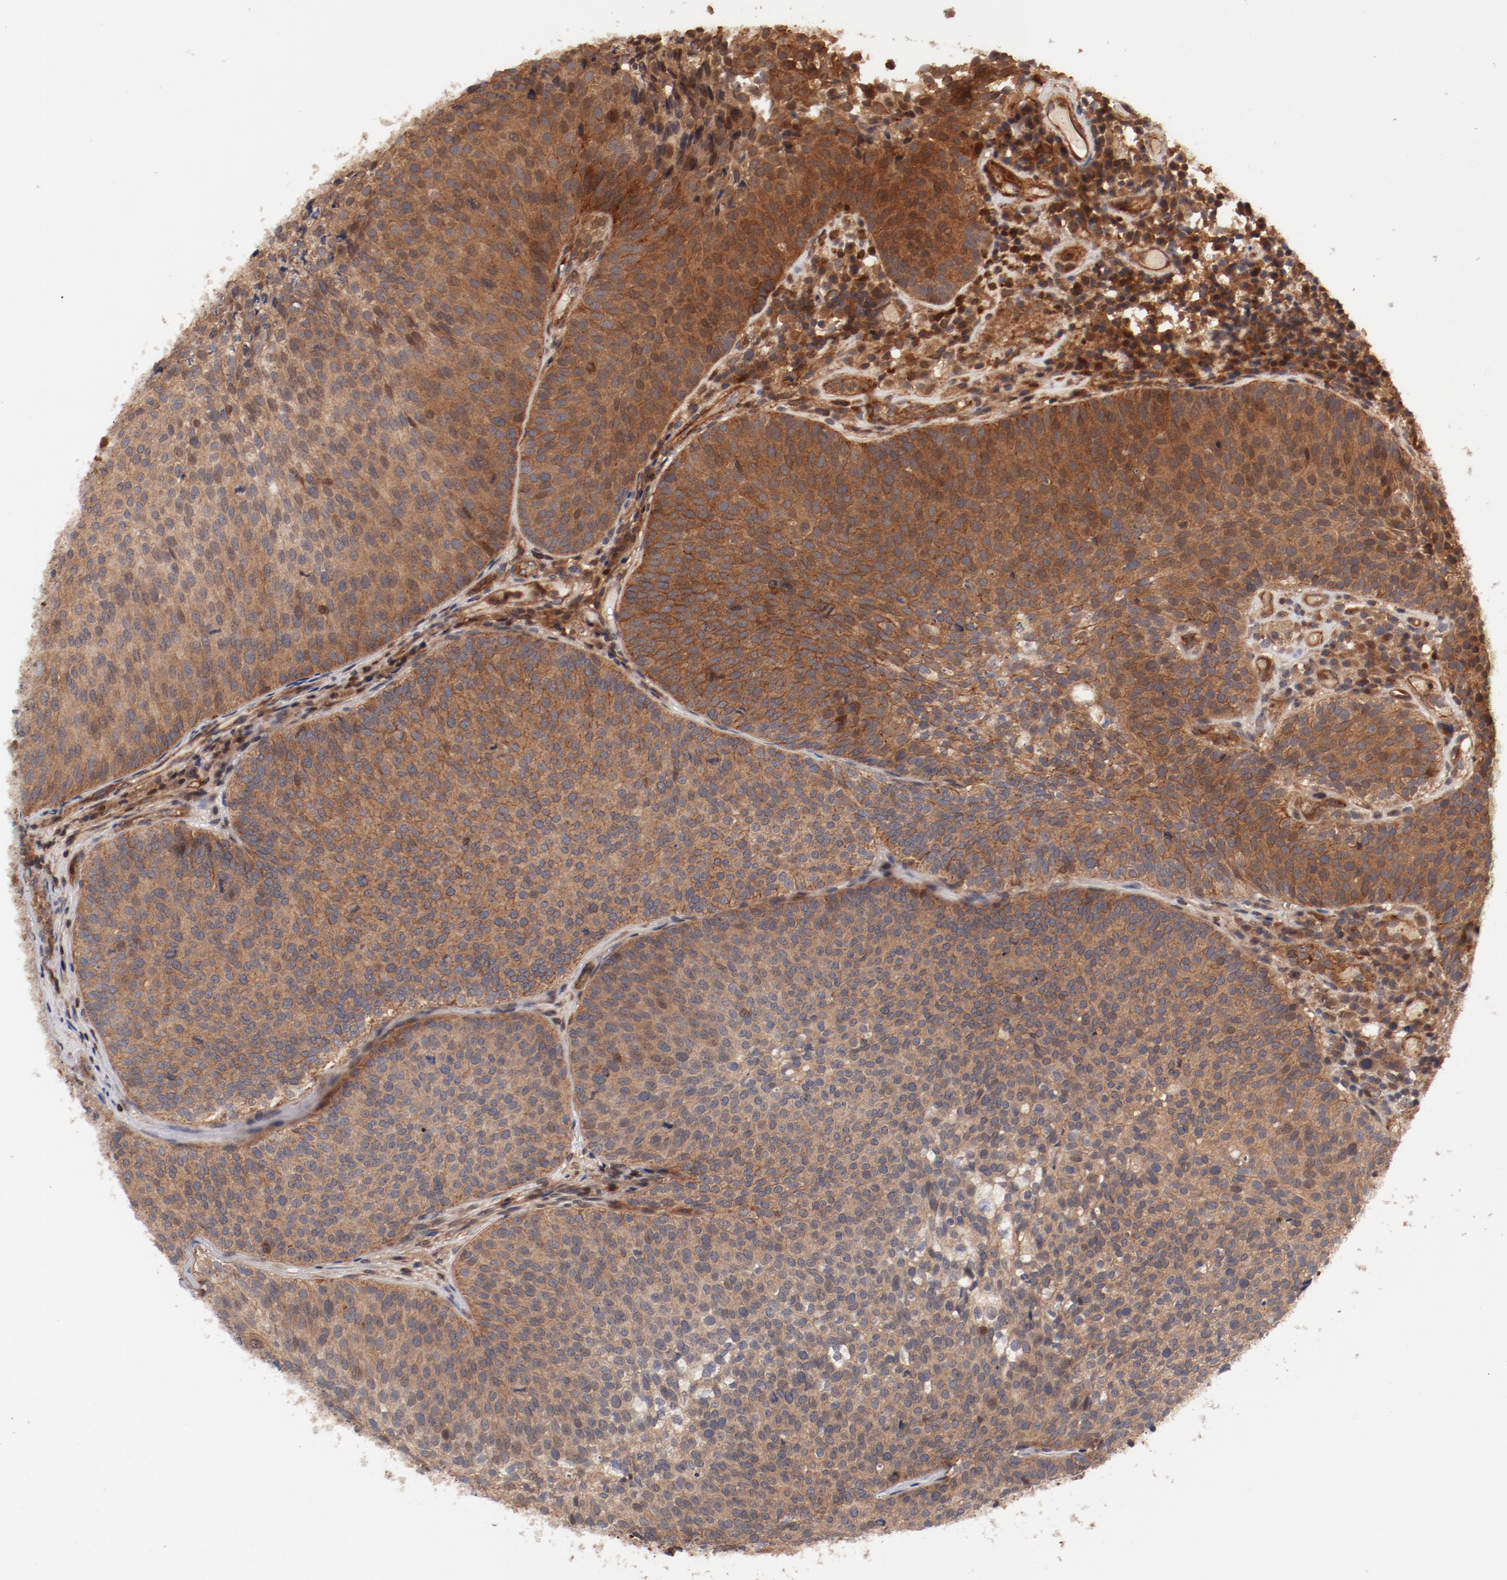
{"staining": {"intensity": "moderate", "quantity": ">75%", "location": "cytoplasmic/membranous,nuclear"}, "tissue": "urothelial cancer", "cell_type": "Tumor cells", "image_type": "cancer", "snomed": [{"axis": "morphology", "description": "Urothelial carcinoma, Low grade"}, {"axis": "topography", "description": "Urinary bladder"}], "caption": "This image shows IHC staining of human urothelial carcinoma (low-grade), with medium moderate cytoplasmic/membranous and nuclear staining in about >75% of tumor cells.", "gene": "GUF1", "patient": {"sex": "male", "age": 85}}